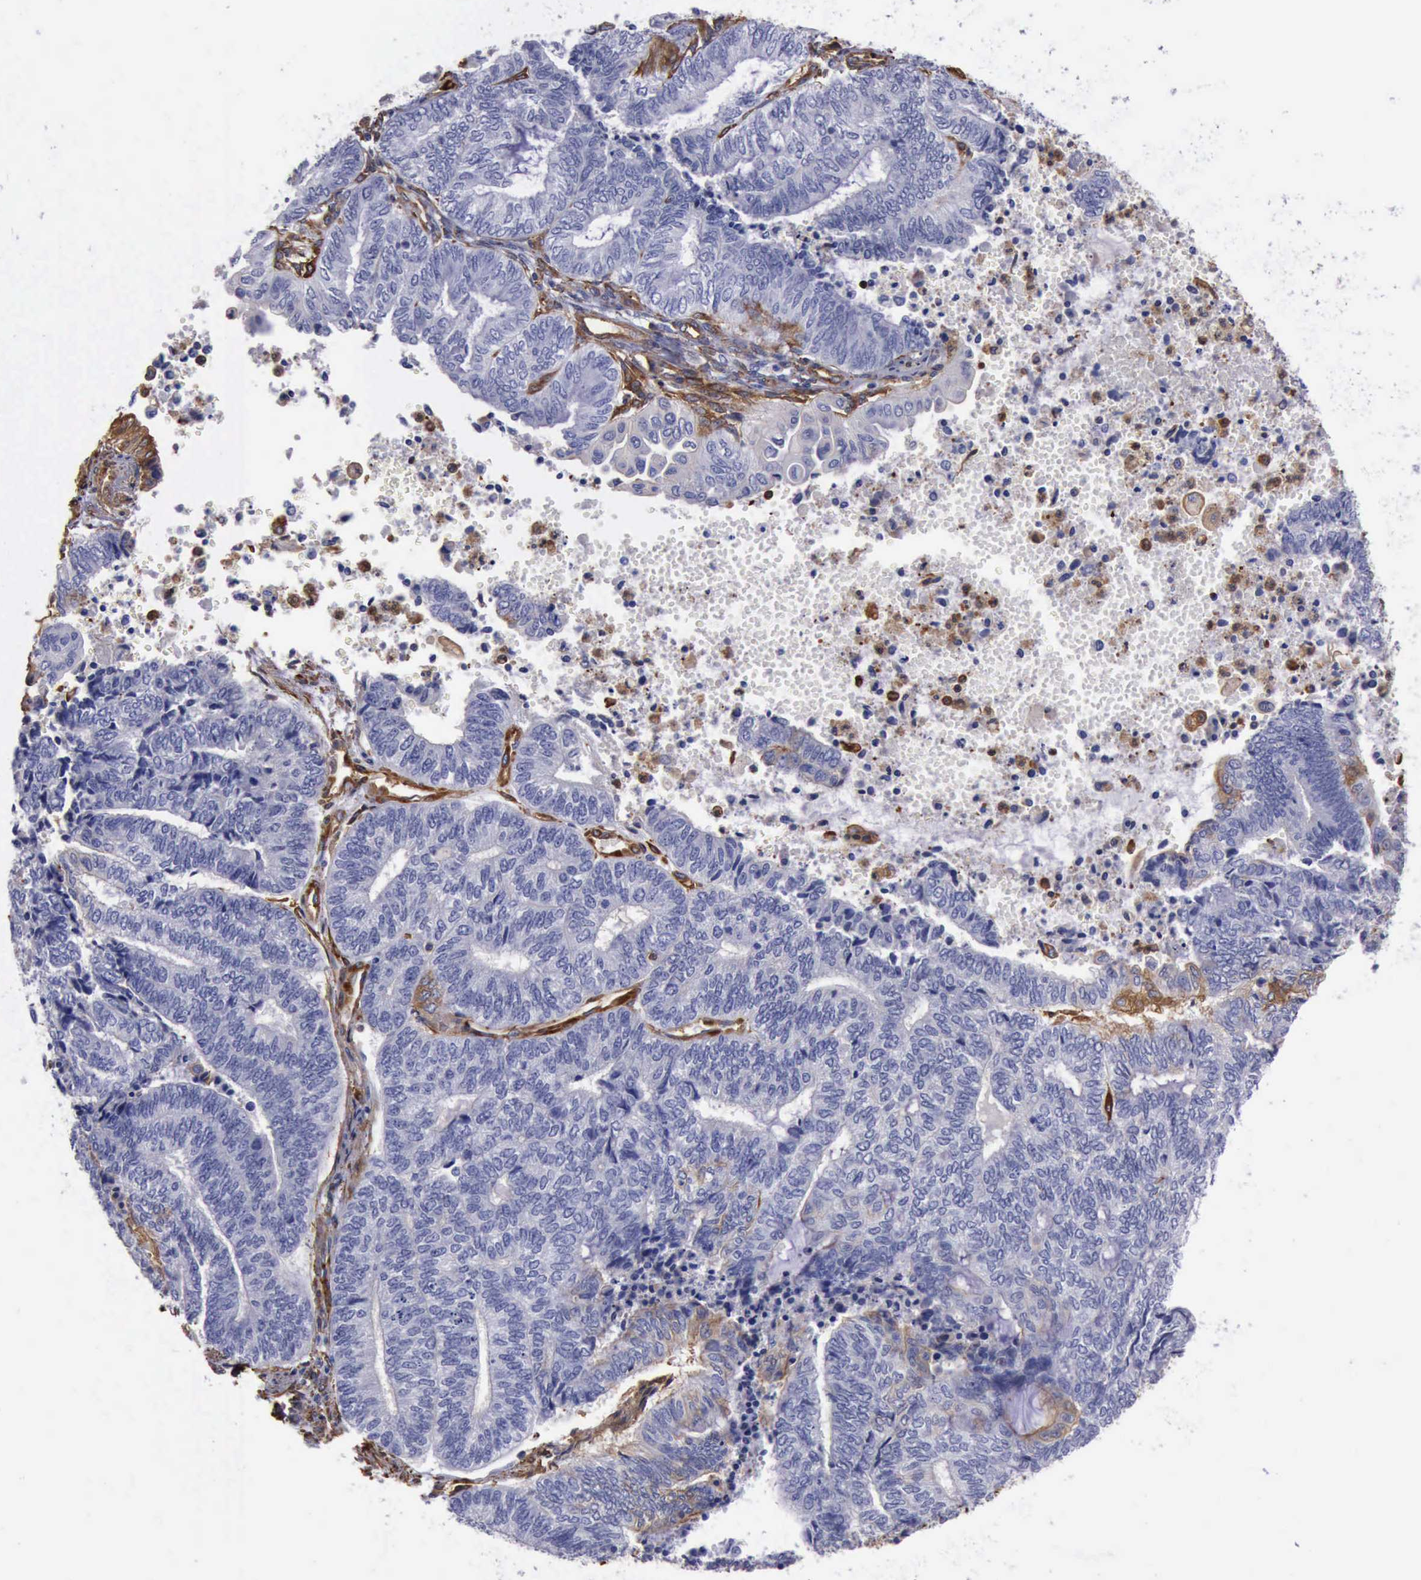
{"staining": {"intensity": "weak", "quantity": "<25%", "location": "cytoplasmic/membranous"}, "tissue": "endometrial cancer", "cell_type": "Tumor cells", "image_type": "cancer", "snomed": [{"axis": "morphology", "description": "Adenocarcinoma, NOS"}, {"axis": "topography", "description": "Uterus"}, {"axis": "topography", "description": "Endometrium"}], "caption": "The IHC photomicrograph has no significant positivity in tumor cells of adenocarcinoma (endometrial) tissue.", "gene": "FLNA", "patient": {"sex": "female", "age": 70}}